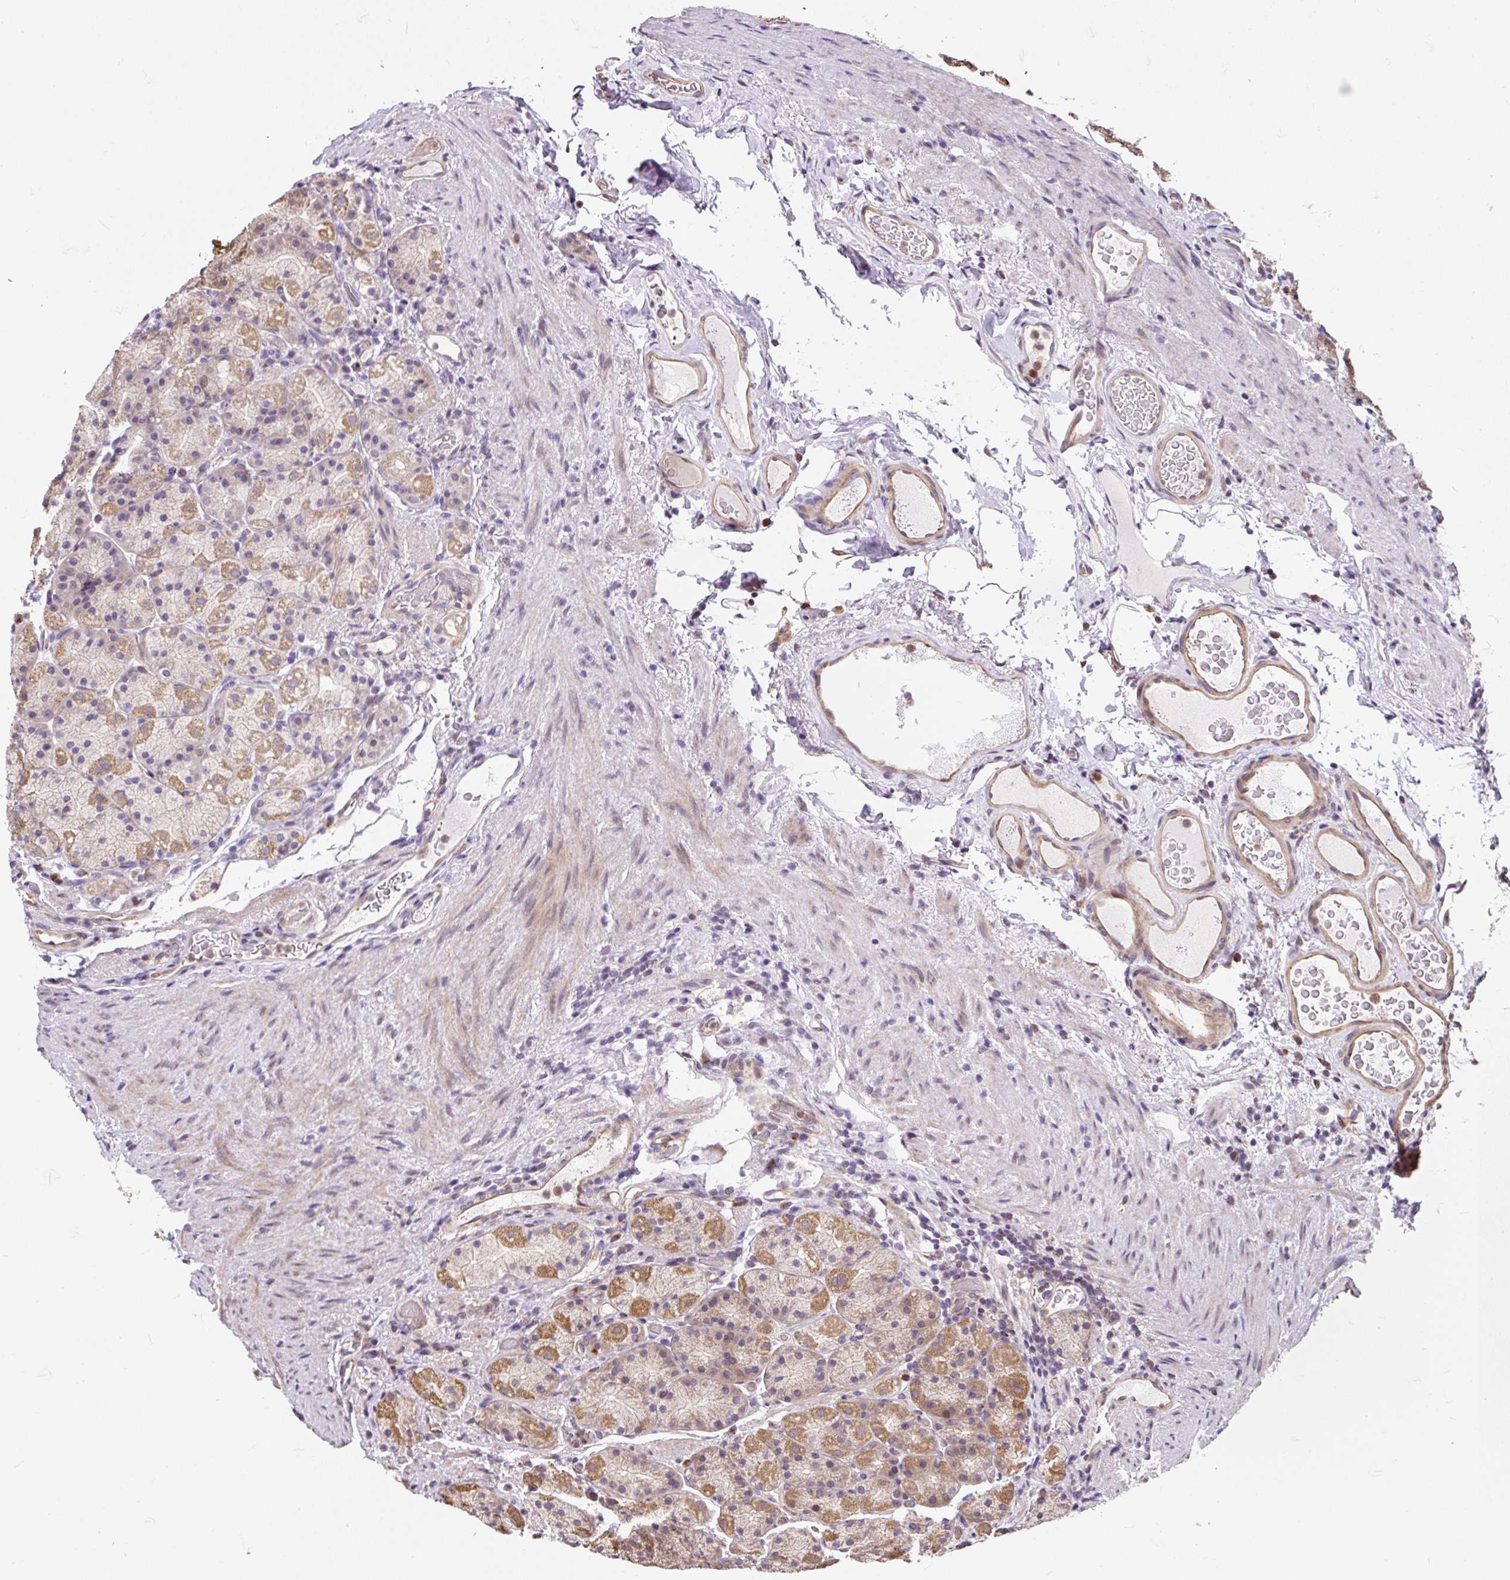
{"staining": {"intensity": "moderate", "quantity": "25%-75%", "location": "cytoplasmic/membranous"}, "tissue": "stomach", "cell_type": "Glandular cells", "image_type": "normal", "snomed": [{"axis": "morphology", "description": "Normal tissue, NOS"}, {"axis": "topography", "description": "Stomach, upper"}, {"axis": "topography", "description": "Stomach"}], "caption": "A micrograph showing moderate cytoplasmic/membranous expression in approximately 25%-75% of glandular cells in benign stomach, as visualized by brown immunohistochemical staining.", "gene": "PUS7L", "patient": {"sex": "male", "age": 68}}